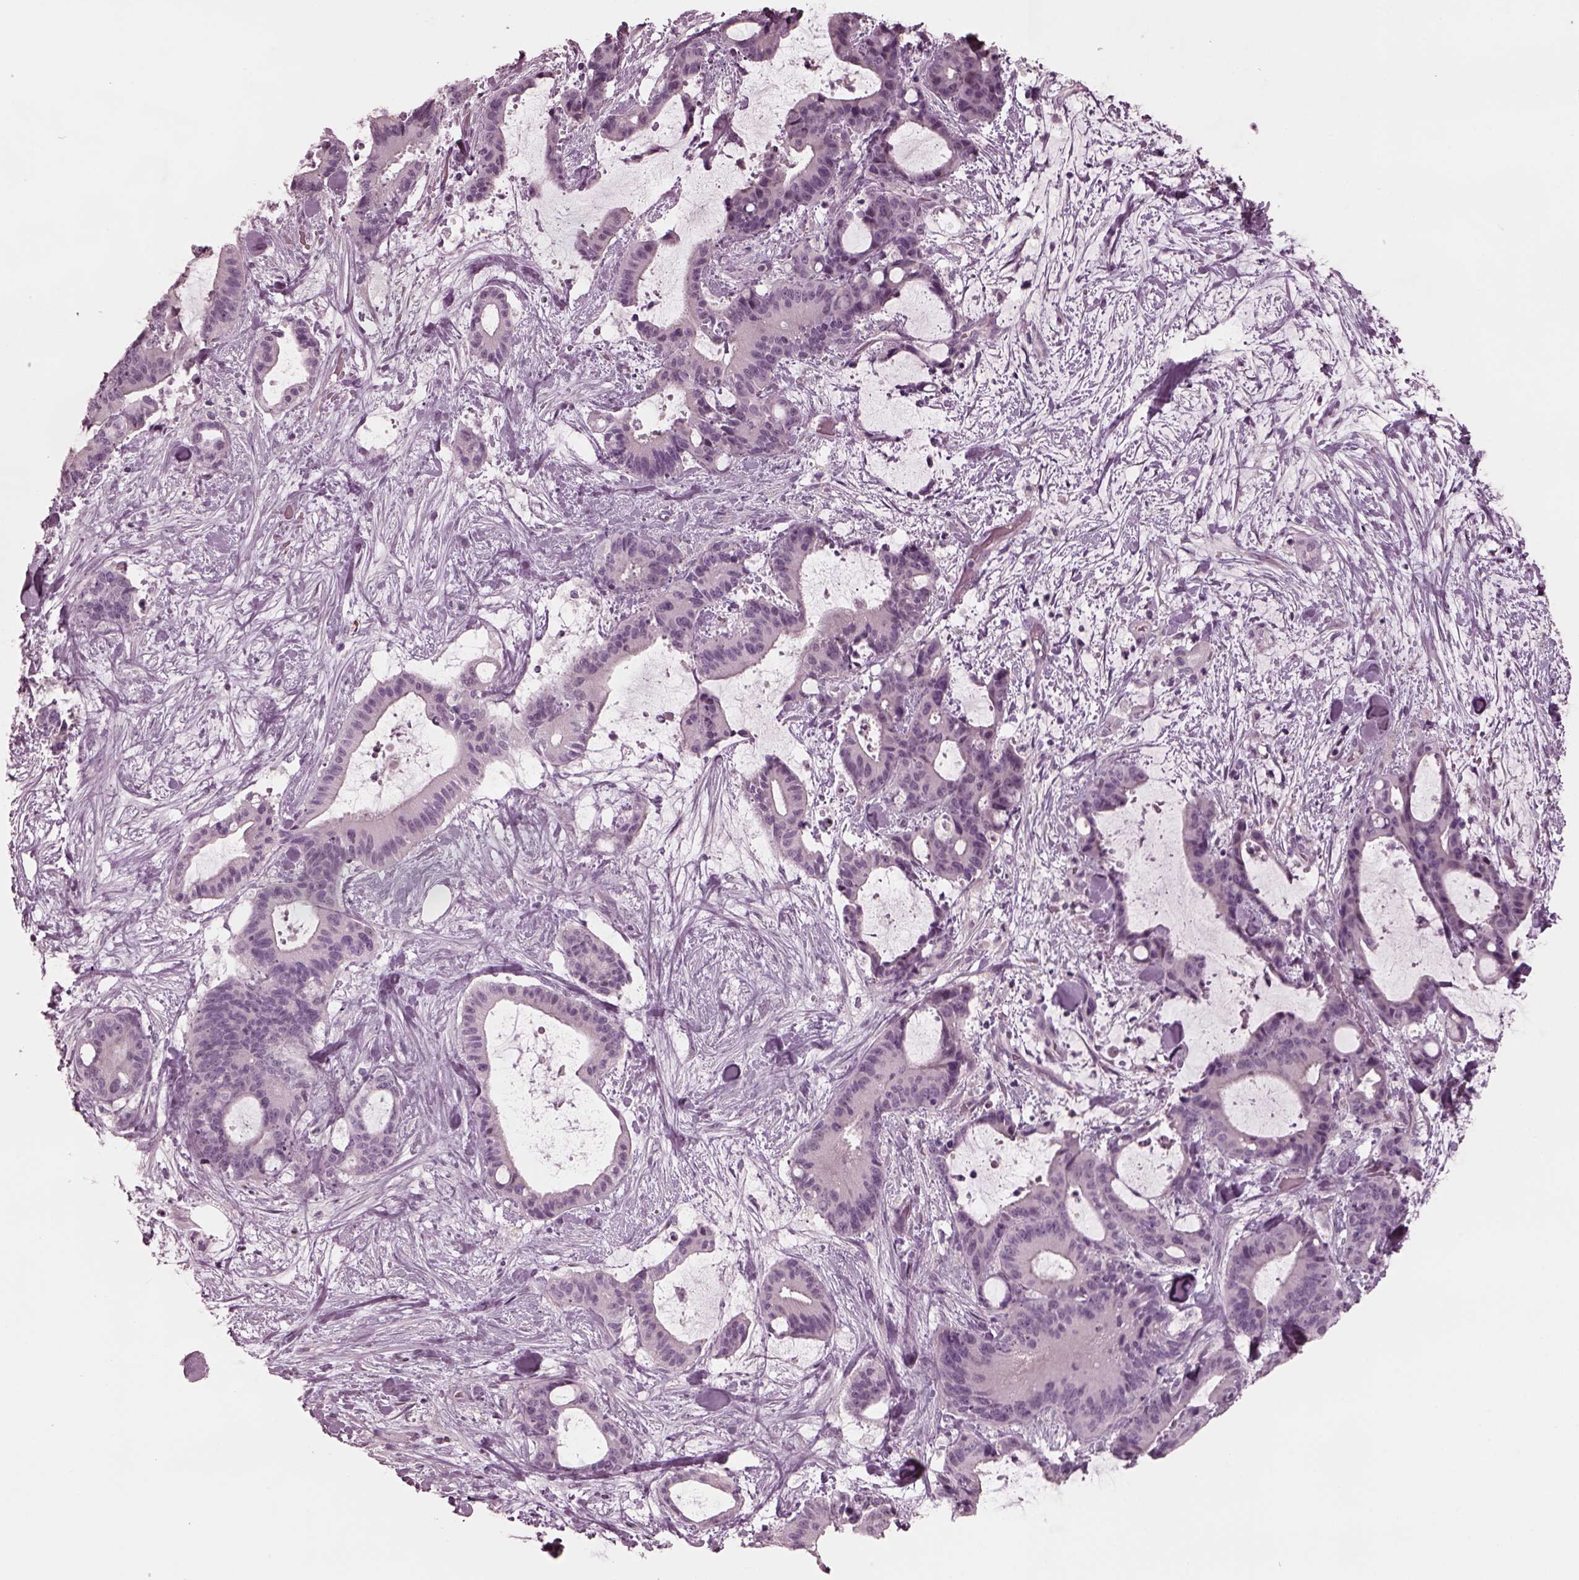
{"staining": {"intensity": "negative", "quantity": "none", "location": "none"}, "tissue": "liver cancer", "cell_type": "Tumor cells", "image_type": "cancer", "snomed": [{"axis": "morphology", "description": "Cholangiocarcinoma"}, {"axis": "topography", "description": "Liver"}], "caption": "This is an immunohistochemistry (IHC) image of liver cancer. There is no positivity in tumor cells.", "gene": "YY2", "patient": {"sex": "female", "age": 73}}